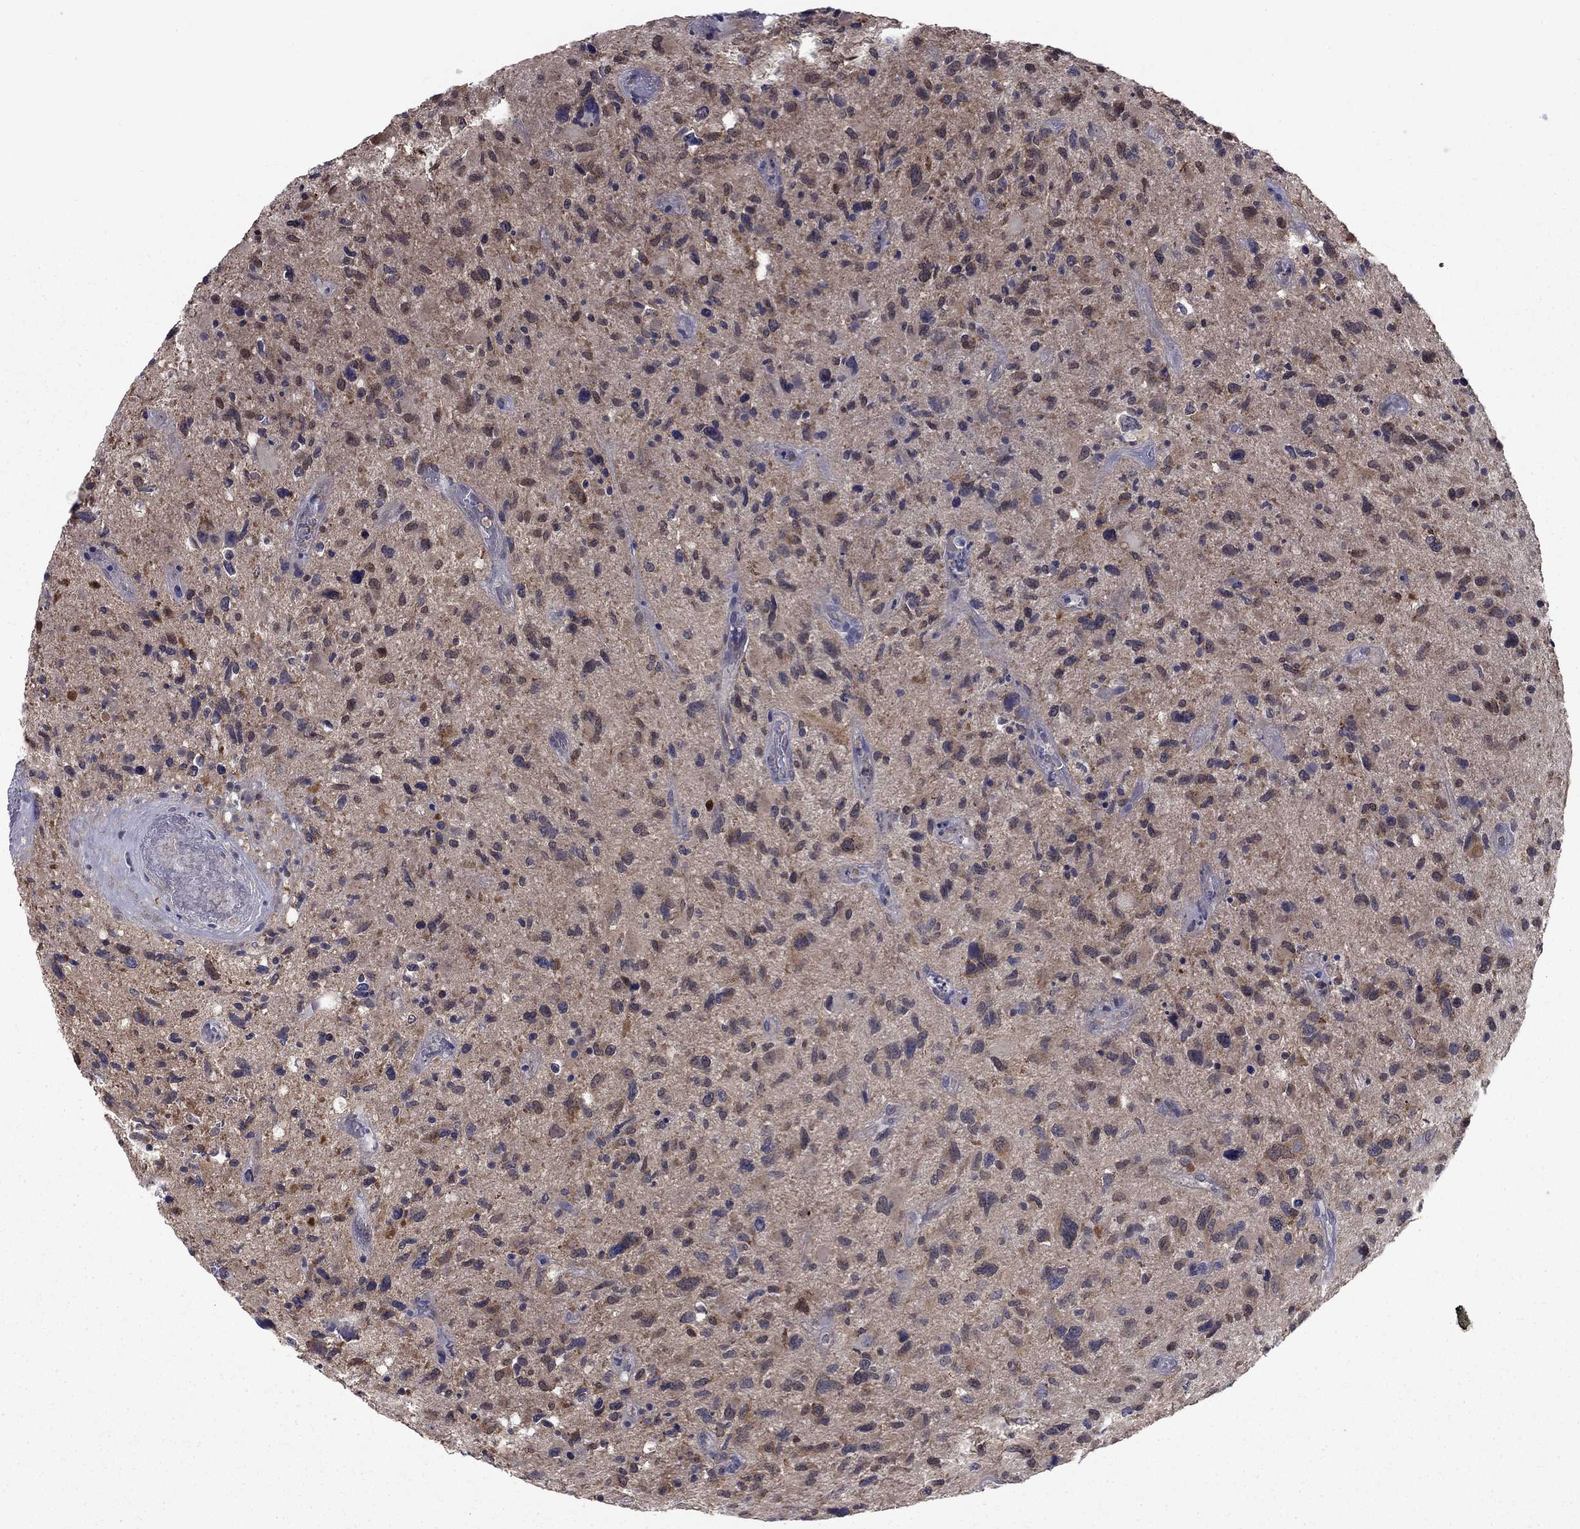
{"staining": {"intensity": "moderate", "quantity": "25%-75%", "location": "cytoplasmic/membranous"}, "tissue": "glioma", "cell_type": "Tumor cells", "image_type": "cancer", "snomed": [{"axis": "morphology", "description": "Glioma, malignant, NOS"}, {"axis": "morphology", "description": "Glioma, malignant, High grade"}, {"axis": "topography", "description": "Brain"}], "caption": "Human glioma stained with a protein marker exhibits moderate staining in tumor cells.", "gene": "GRHPR", "patient": {"sex": "female", "age": 71}}